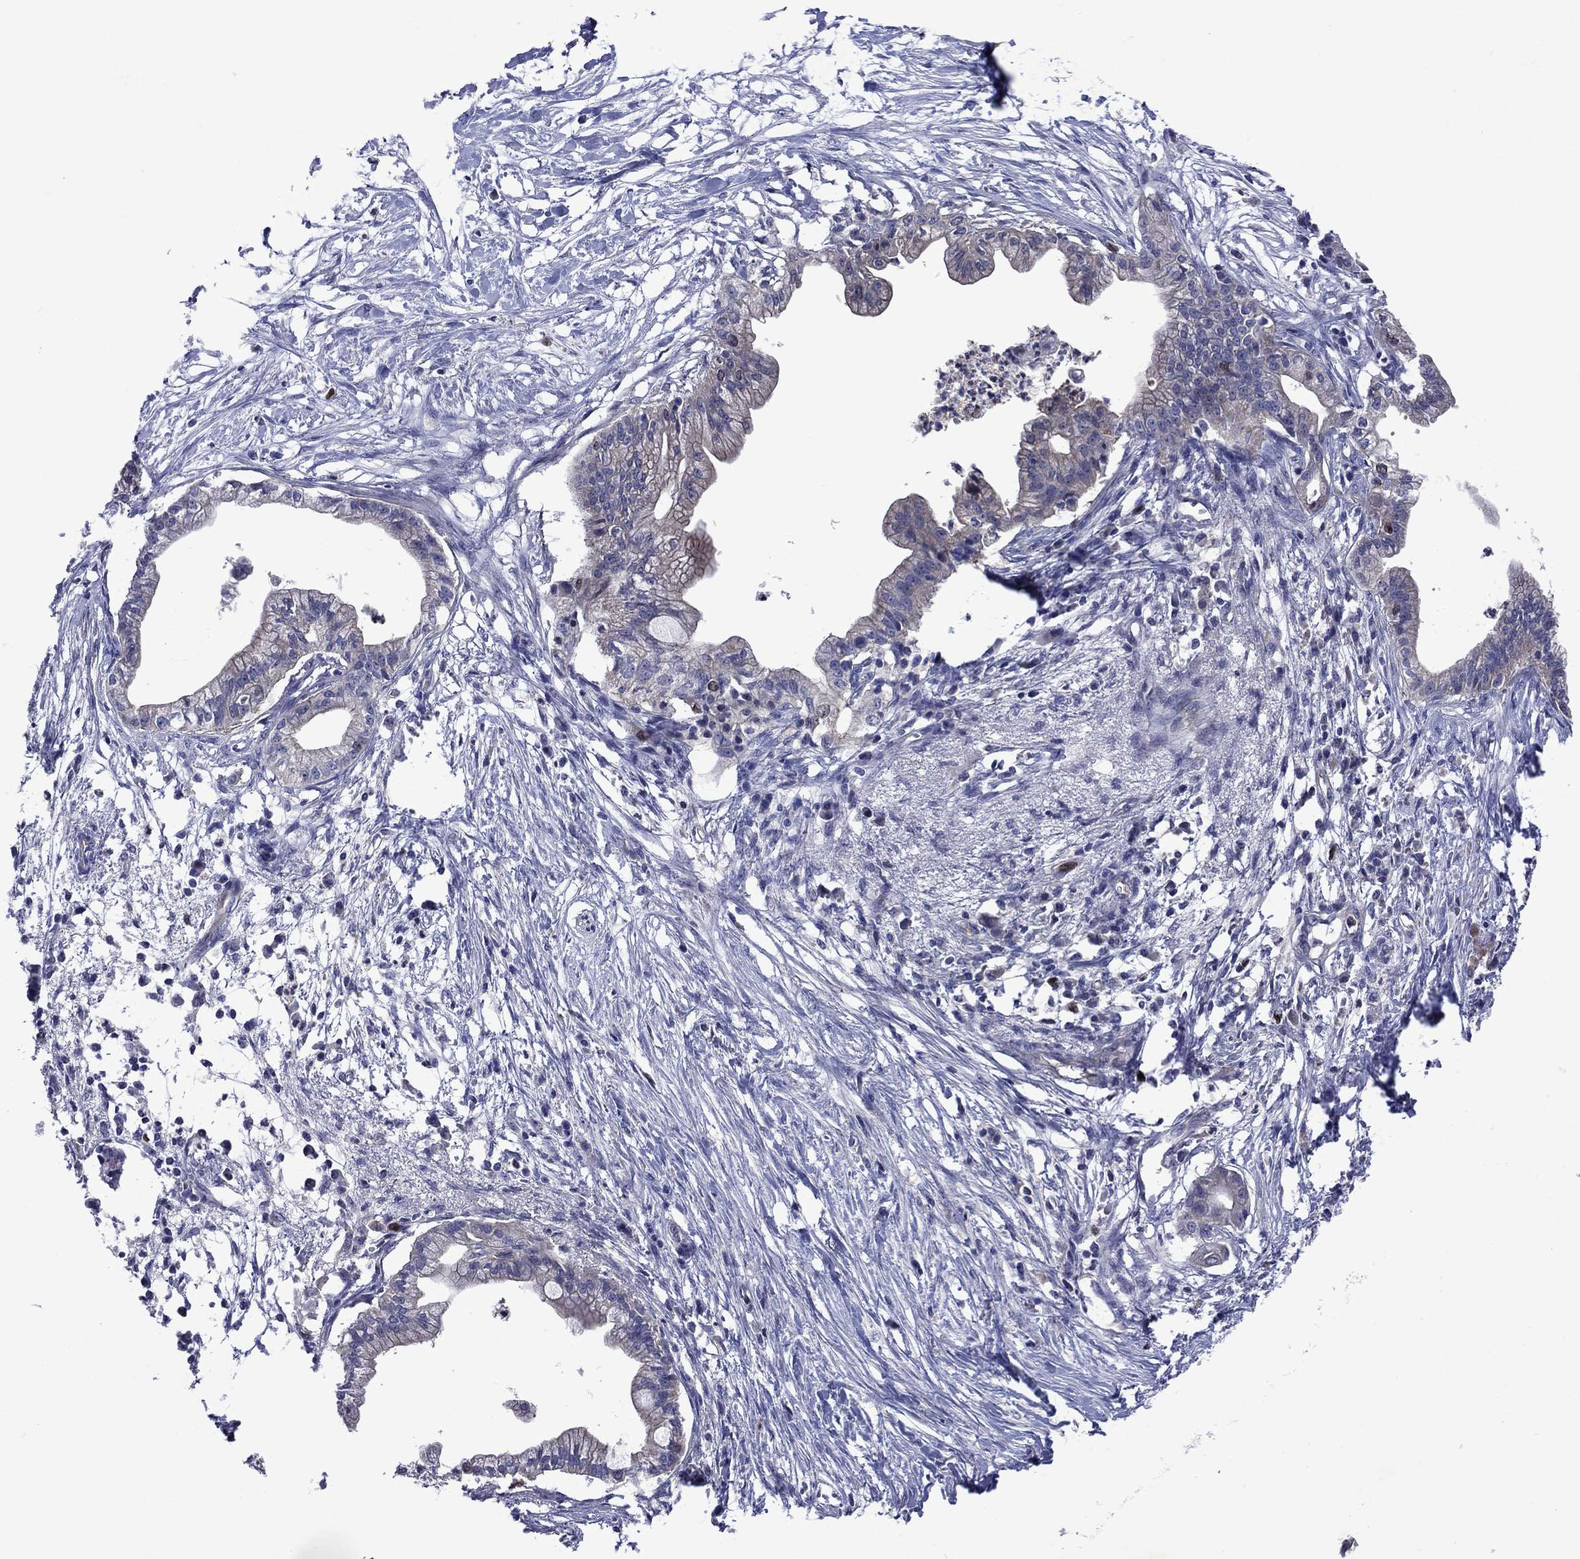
{"staining": {"intensity": "negative", "quantity": "none", "location": "none"}, "tissue": "pancreatic cancer", "cell_type": "Tumor cells", "image_type": "cancer", "snomed": [{"axis": "morphology", "description": "Normal tissue, NOS"}, {"axis": "morphology", "description": "Adenocarcinoma, NOS"}, {"axis": "topography", "description": "Pancreas"}], "caption": "Immunohistochemical staining of pancreatic adenocarcinoma reveals no significant expression in tumor cells.", "gene": "KIF22", "patient": {"sex": "female", "age": 58}}